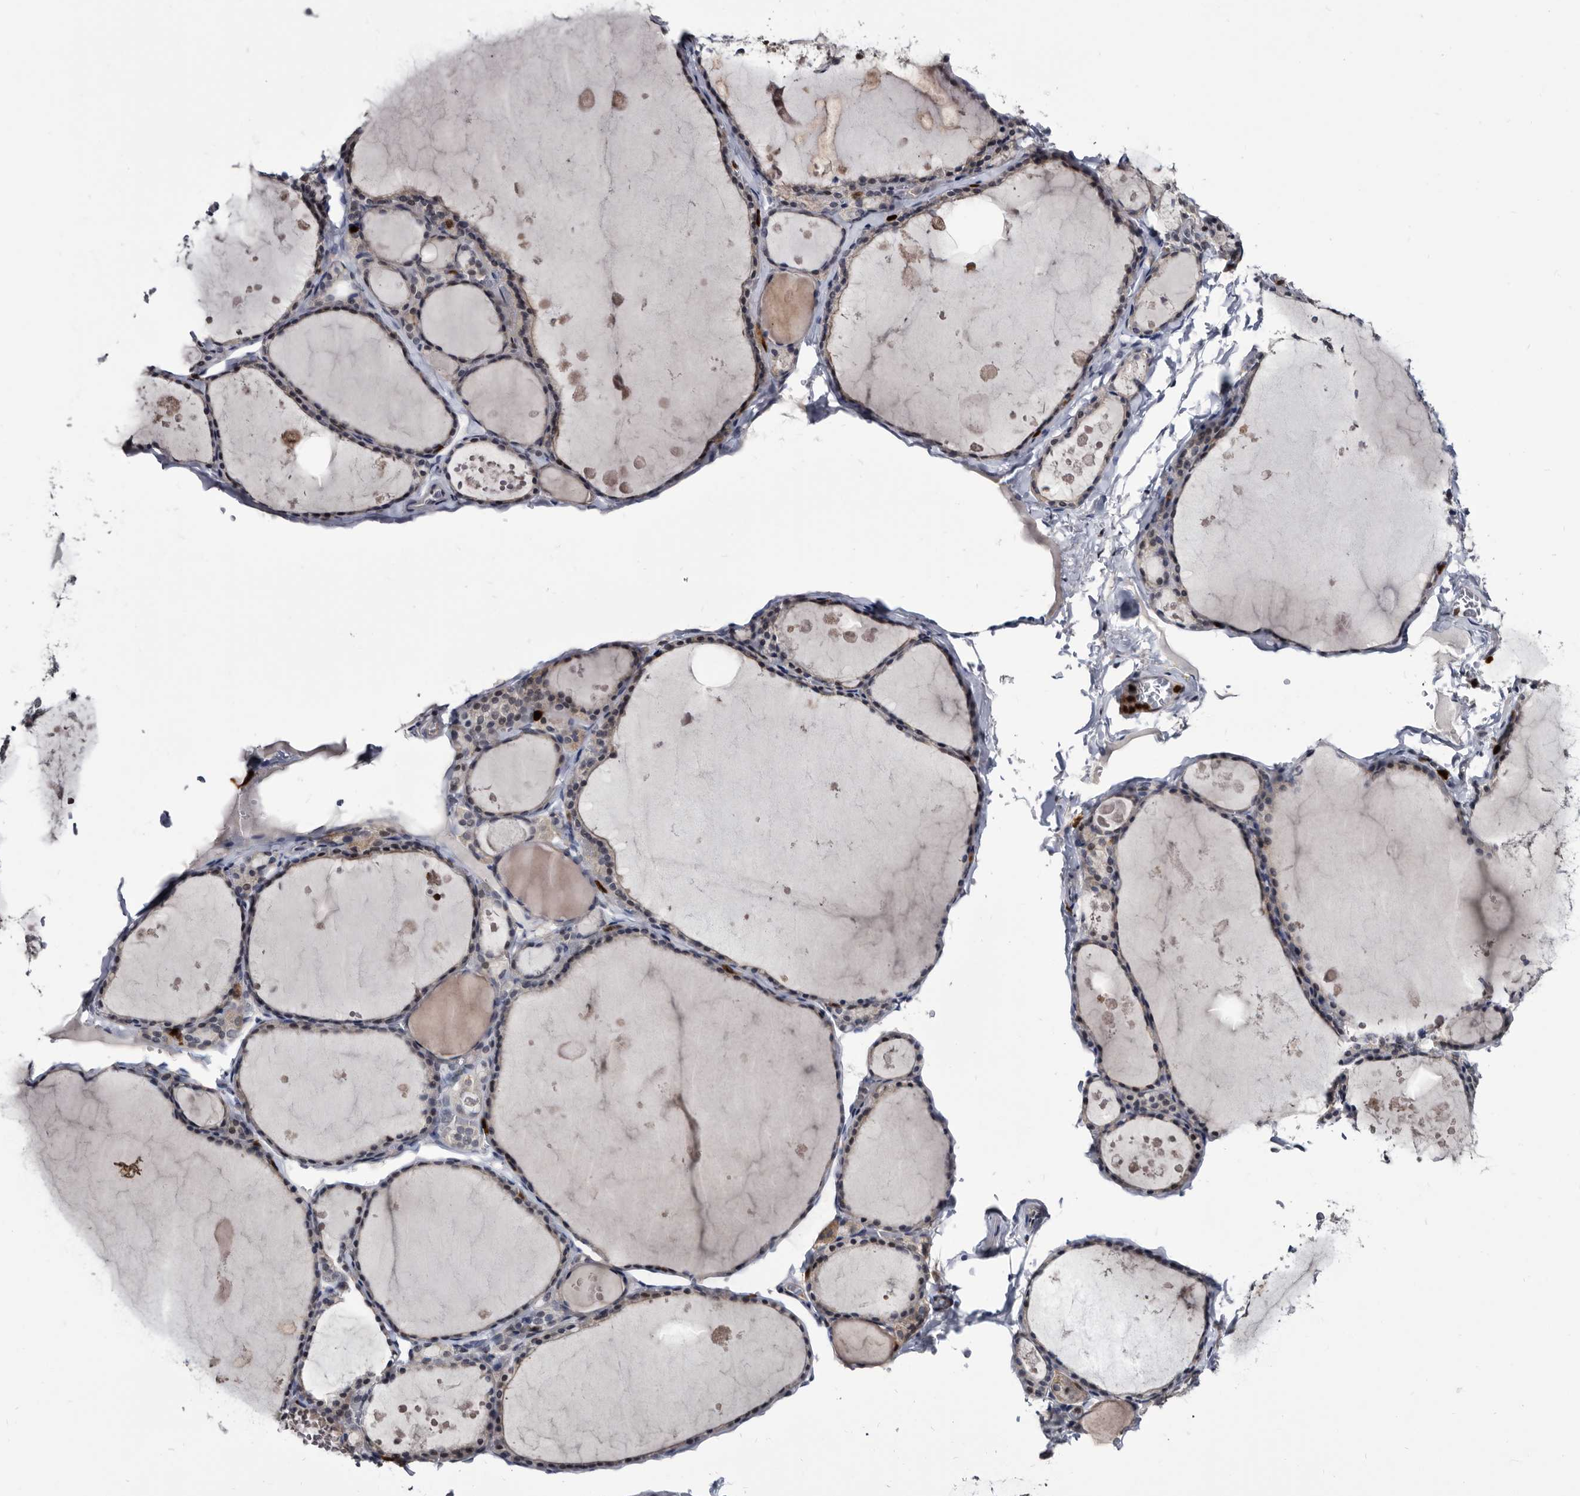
{"staining": {"intensity": "negative", "quantity": "none", "location": "none"}, "tissue": "thyroid gland", "cell_type": "Glandular cells", "image_type": "normal", "snomed": [{"axis": "morphology", "description": "Normal tissue, NOS"}, {"axis": "topography", "description": "Thyroid gland"}], "caption": "A high-resolution micrograph shows immunohistochemistry staining of benign thyroid gland, which displays no significant expression in glandular cells.", "gene": "SERPINB8", "patient": {"sex": "male", "age": 56}}